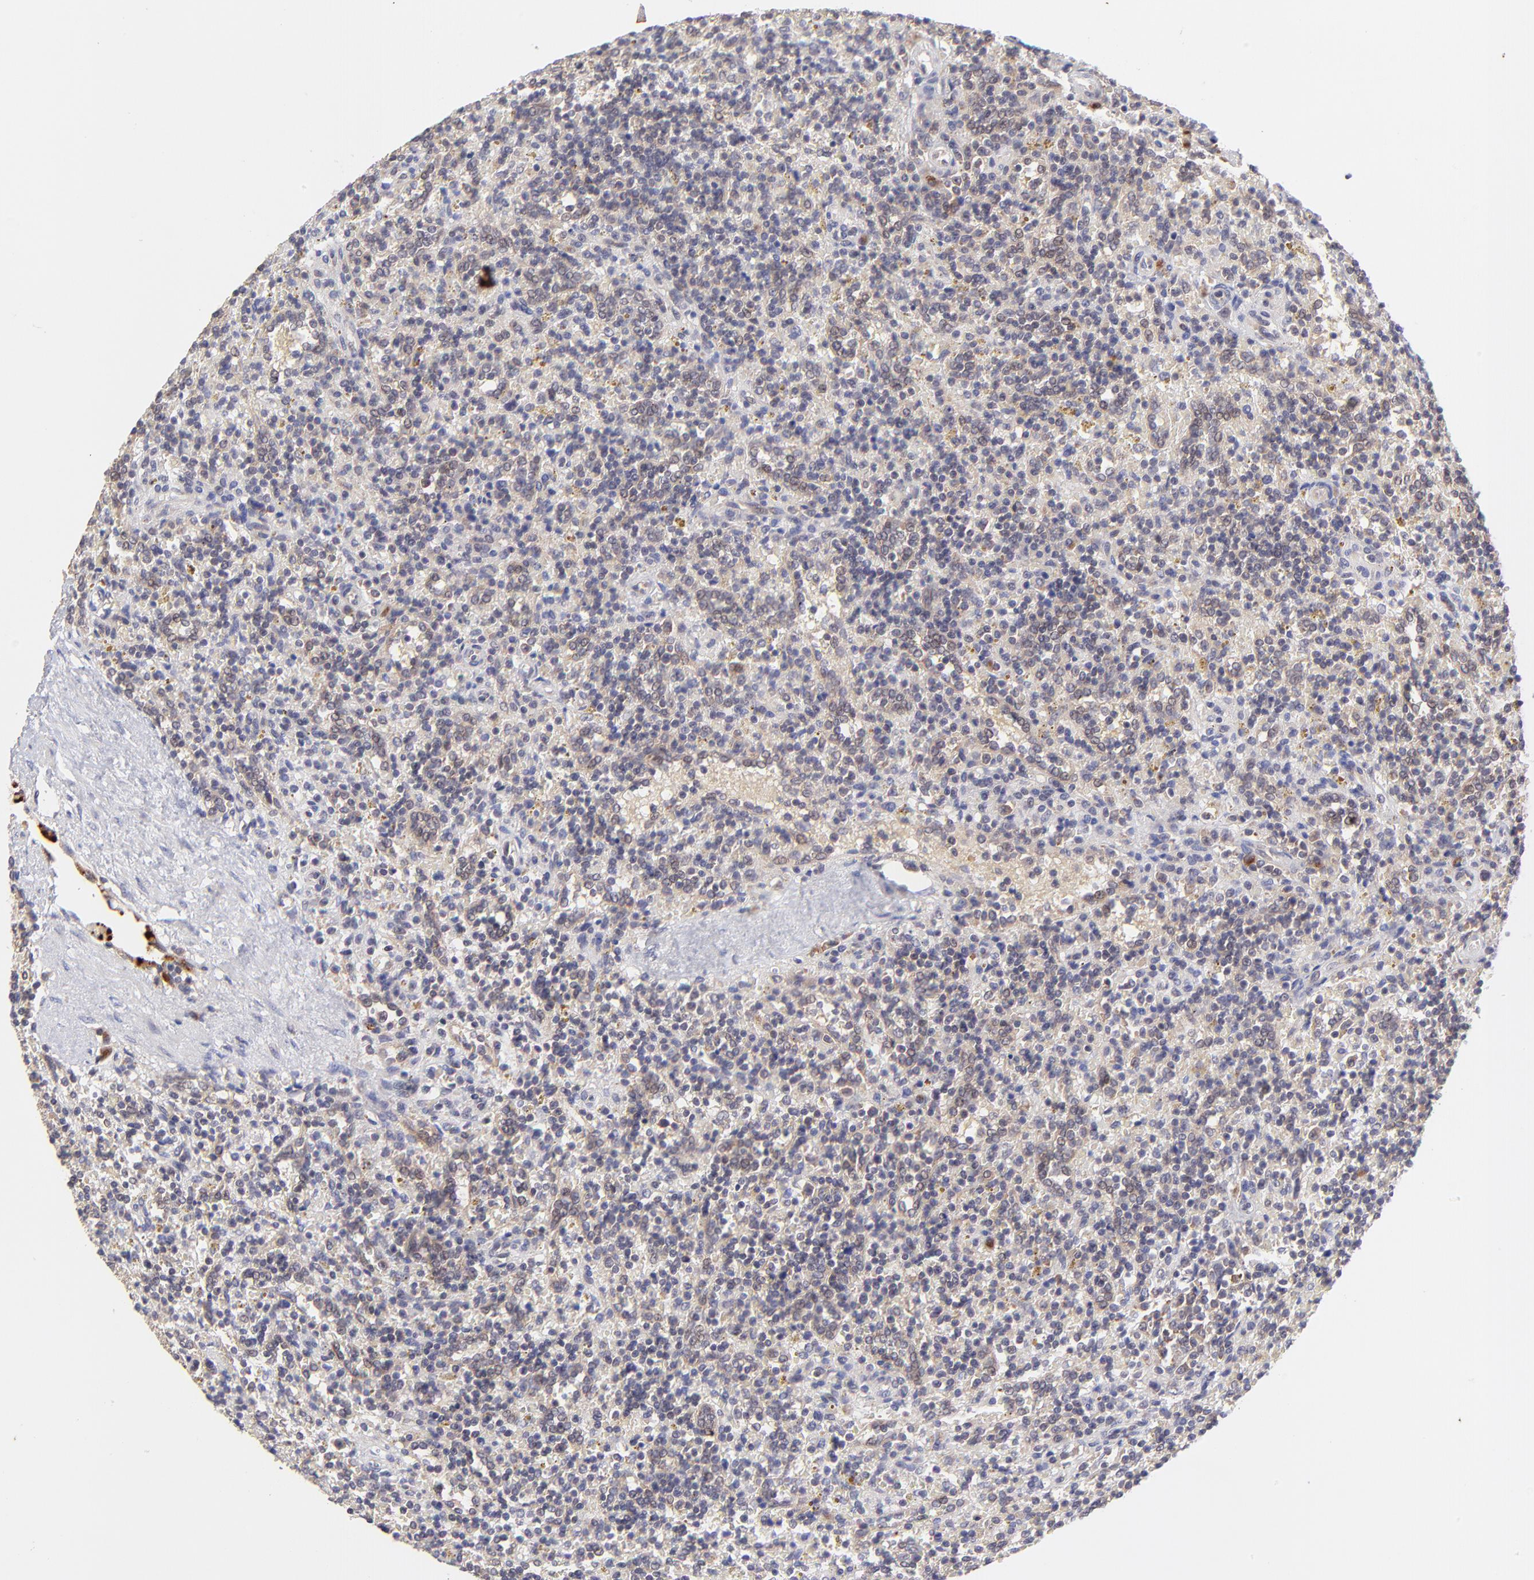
{"staining": {"intensity": "weak", "quantity": "<25%", "location": "cytoplasmic/membranous"}, "tissue": "lymphoma", "cell_type": "Tumor cells", "image_type": "cancer", "snomed": [{"axis": "morphology", "description": "Malignant lymphoma, non-Hodgkin's type, Low grade"}, {"axis": "topography", "description": "Spleen"}], "caption": "Tumor cells show no significant positivity in low-grade malignant lymphoma, non-Hodgkin's type.", "gene": "TNRC6B", "patient": {"sex": "male", "age": 67}}